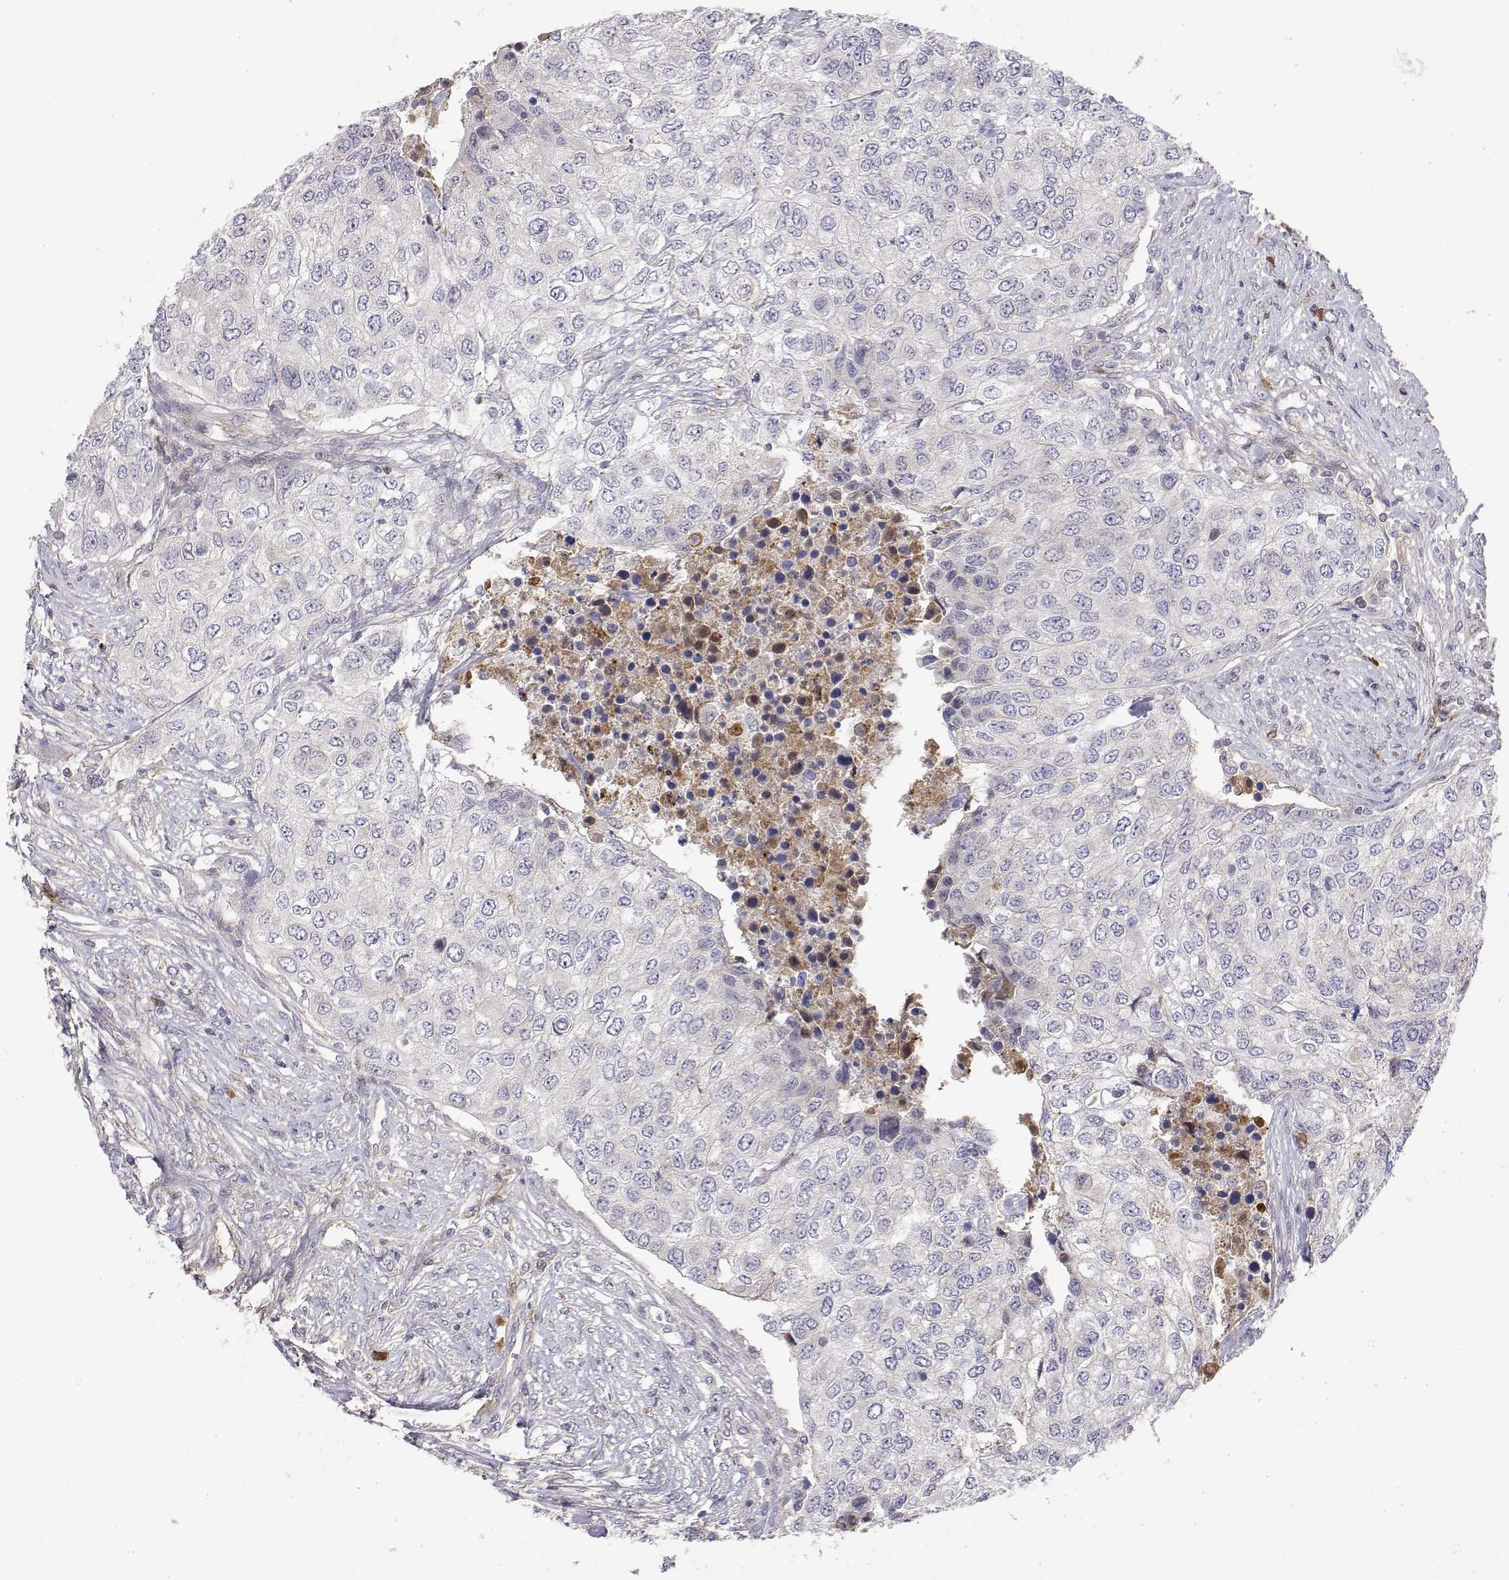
{"staining": {"intensity": "negative", "quantity": "none", "location": "none"}, "tissue": "urothelial cancer", "cell_type": "Tumor cells", "image_type": "cancer", "snomed": [{"axis": "morphology", "description": "Urothelial carcinoma, High grade"}, {"axis": "topography", "description": "Urinary bladder"}], "caption": "High magnification brightfield microscopy of urothelial carcinoma (high-grade) stained with DAB (brown) and counterstained with hematoxylin (blue): tumor cells show no significant expression.", "gene": "IGFBP4", "patient": {"sex": "female", "age": 78}}